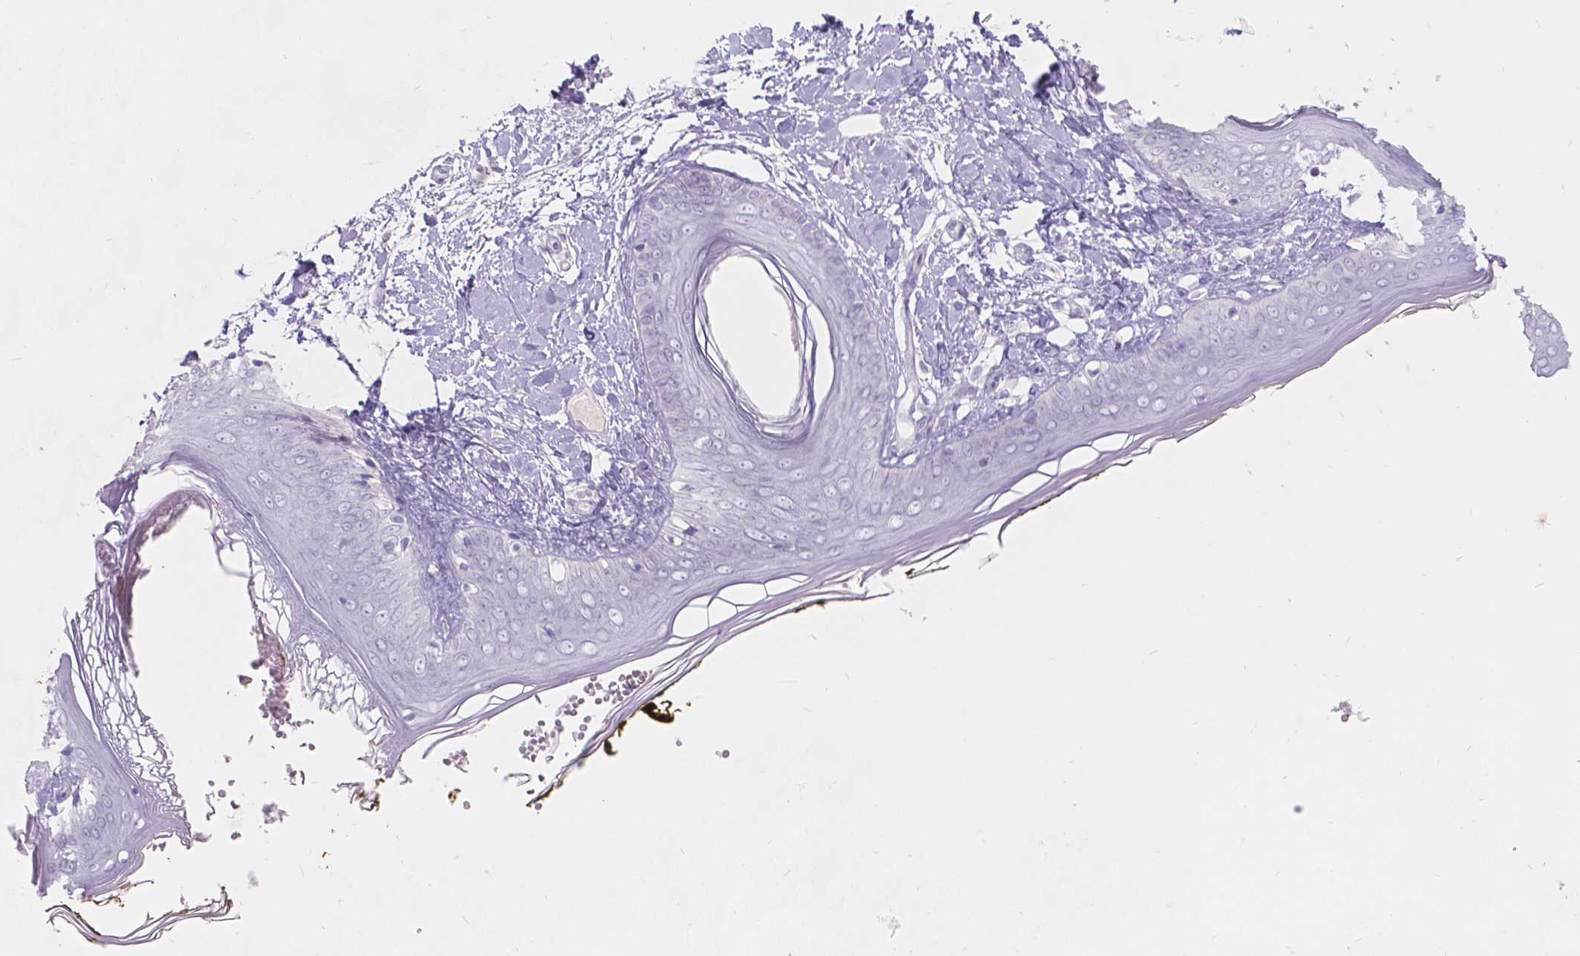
{"staining": {"intensity": "negative", "quantity": "none", "location": "none"}, "tissue": "skin", "cell_type": "Fibroblasts", "image_type": "normal", "snomed": [{"axis": "morphology", "description": "Normal tissue, NOS"}, {"axis": "topography", "description": "Skin"}], "caption": "The photomicrograph displays no significant positivity in fibroblasts of skin.", "gene": "HTN3", "patient": {"sex": "female", "age": 34}}